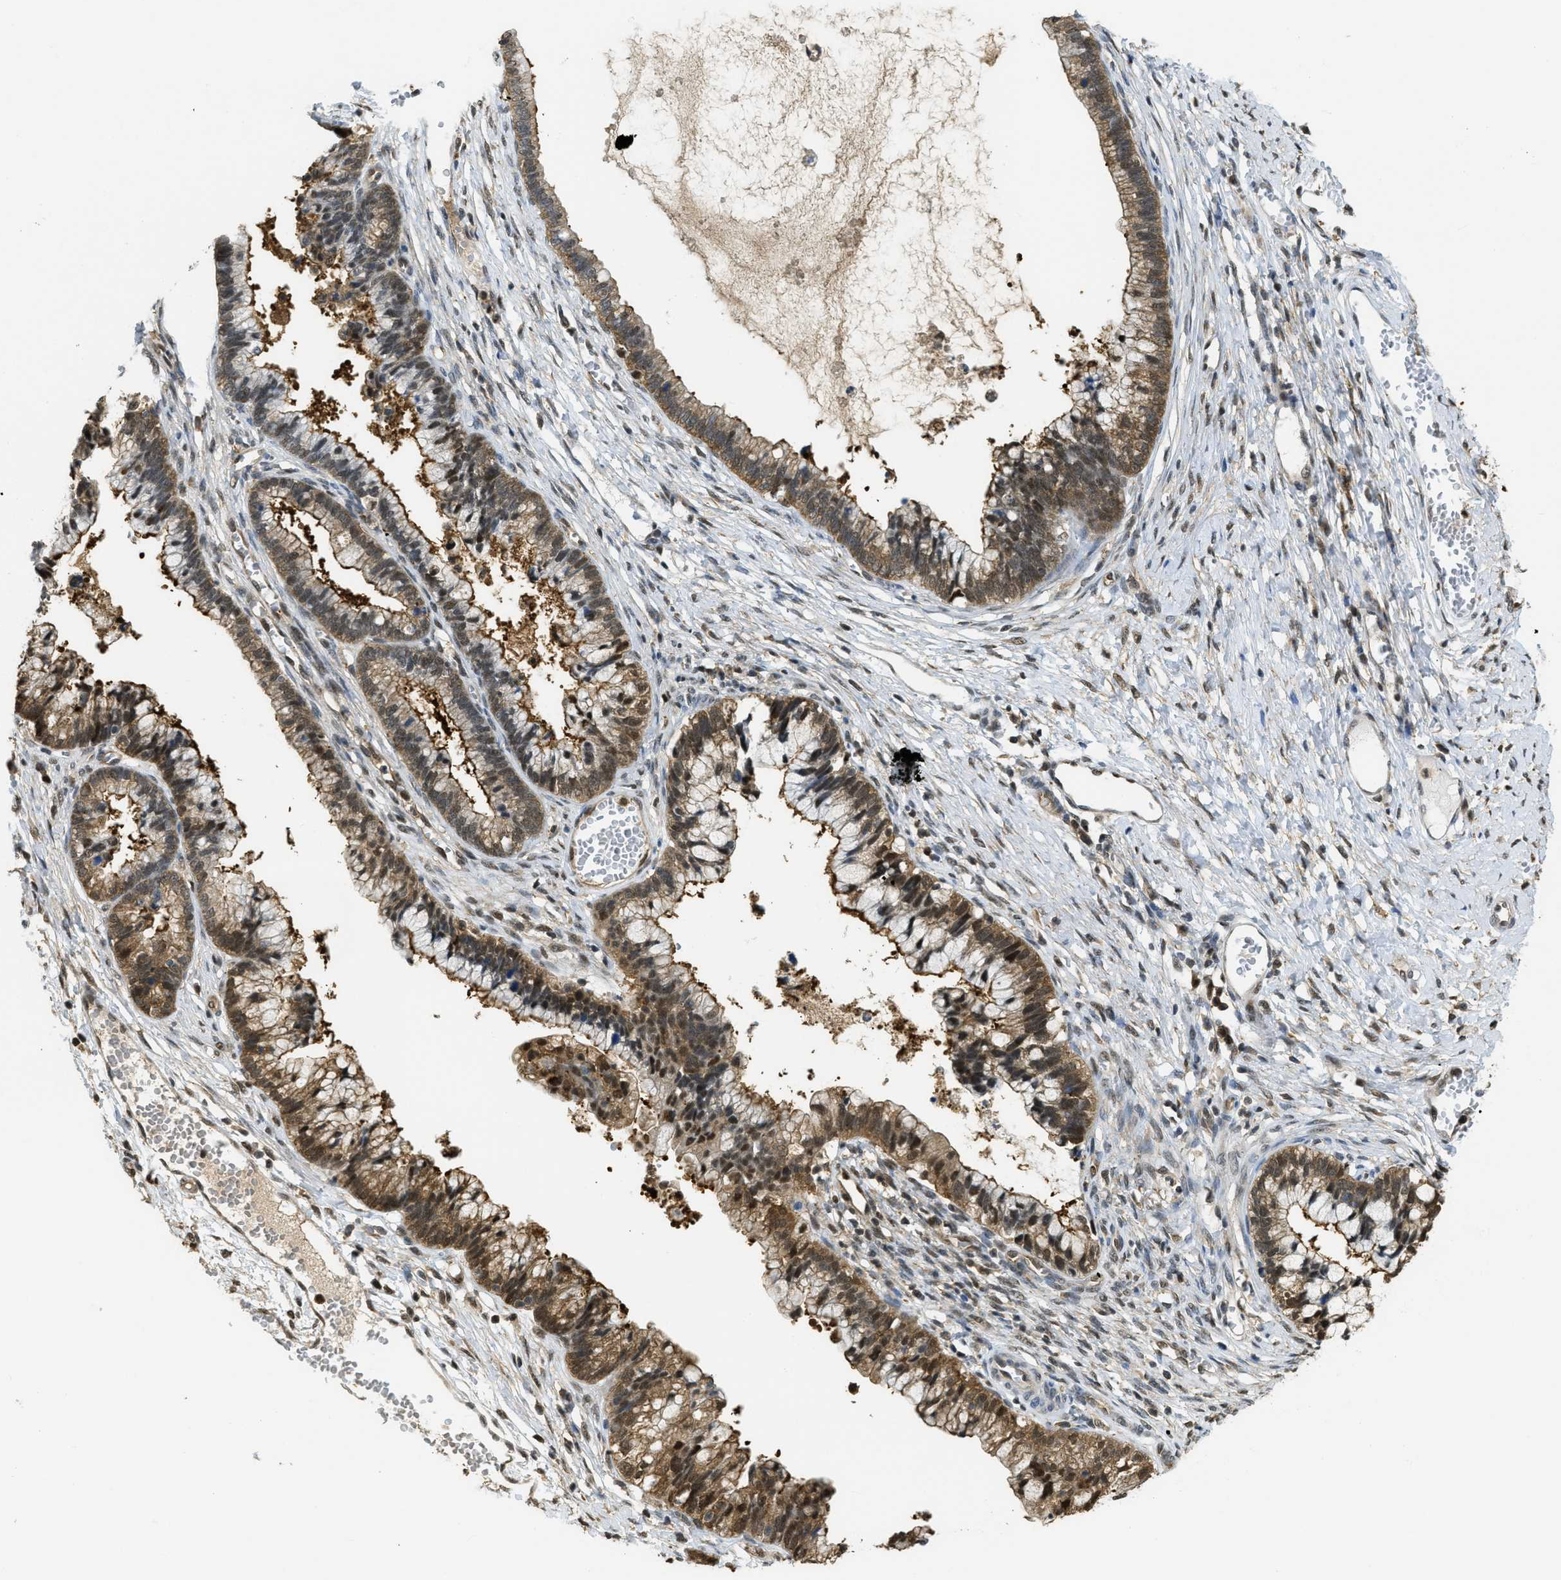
{"staining": {"intensity": "moderate", "quantity": ">75%", "location": "cytoplasmic/membranous,nuclear"}, "tissue": "cervical cancer", "cell_type": "Tumor cells", "image_type": "cancer", "snomed": [{"axis": "morphology", "description": "Adenocarcinoma, NOS"}, {"axis": "topography", "description": "Cervix"}], "caption": "Moderate cytoplasmic/membranous and nuclear protein staining is appreciated in approximately >75% of tumor cells in cervical cancer (adenocarcinoma).", "gene": "PSMC5", "patient": {"sex": "female", "age": 44}}